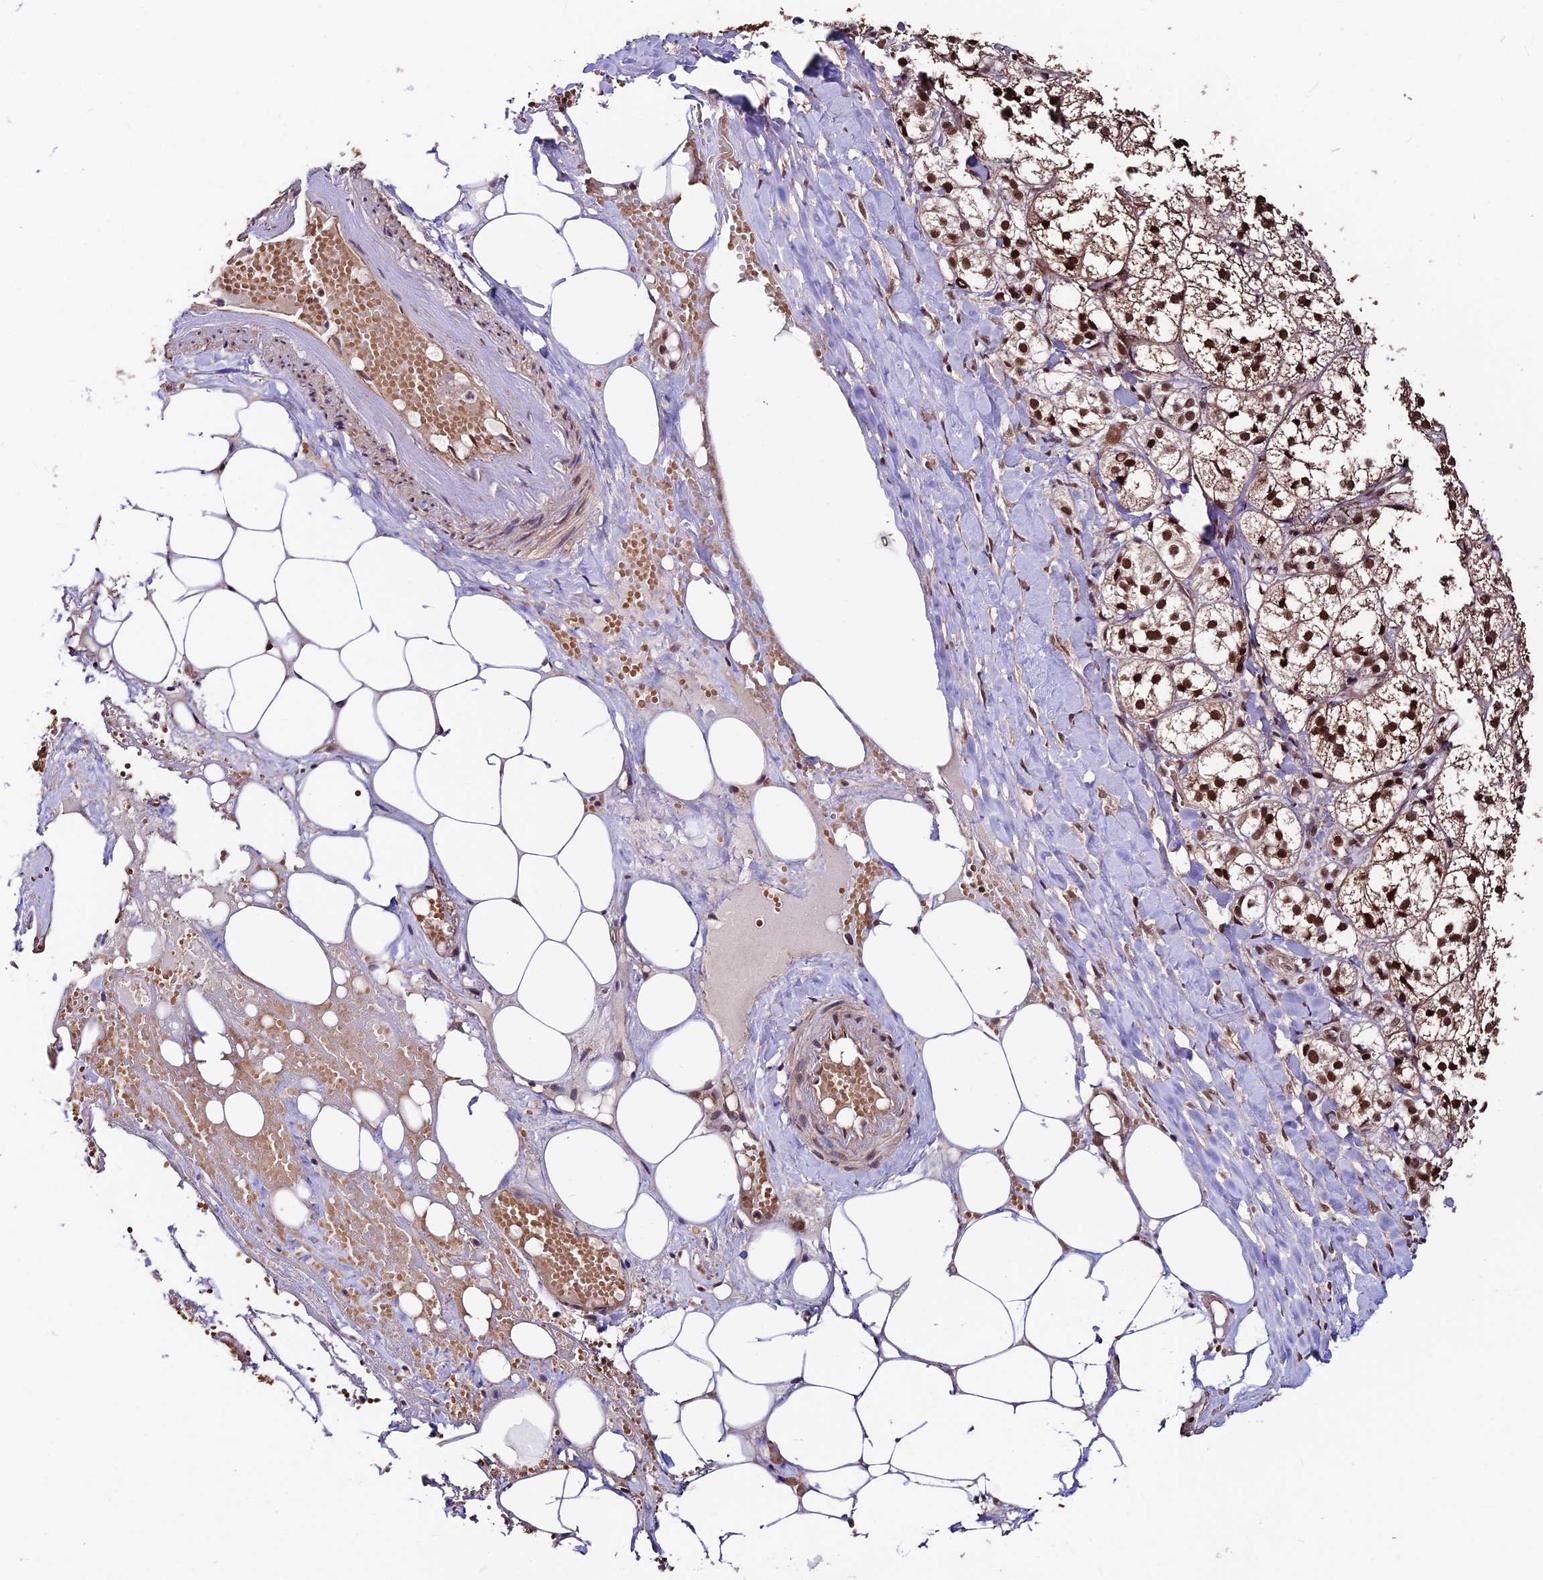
{"staining": {"intensity": "strong", "quantity": ">75%", "location": "nuclear"}, "tissue": "adrenal gland", "cell_type": "Glandular cells", "image_type": "normal", "snomed": [{"axis": "morphology", "description": "Normal tissue, NOS"}, {"axis": "topography", "description": "Adrenal gland"}], "caption": "Human adrenal gland stained for a protein (brown) displays strong nuclear positive positivity in about >75% of glandular cells.", "gene": "RBM42", "patient": {"sex": "female", "age": 61}}